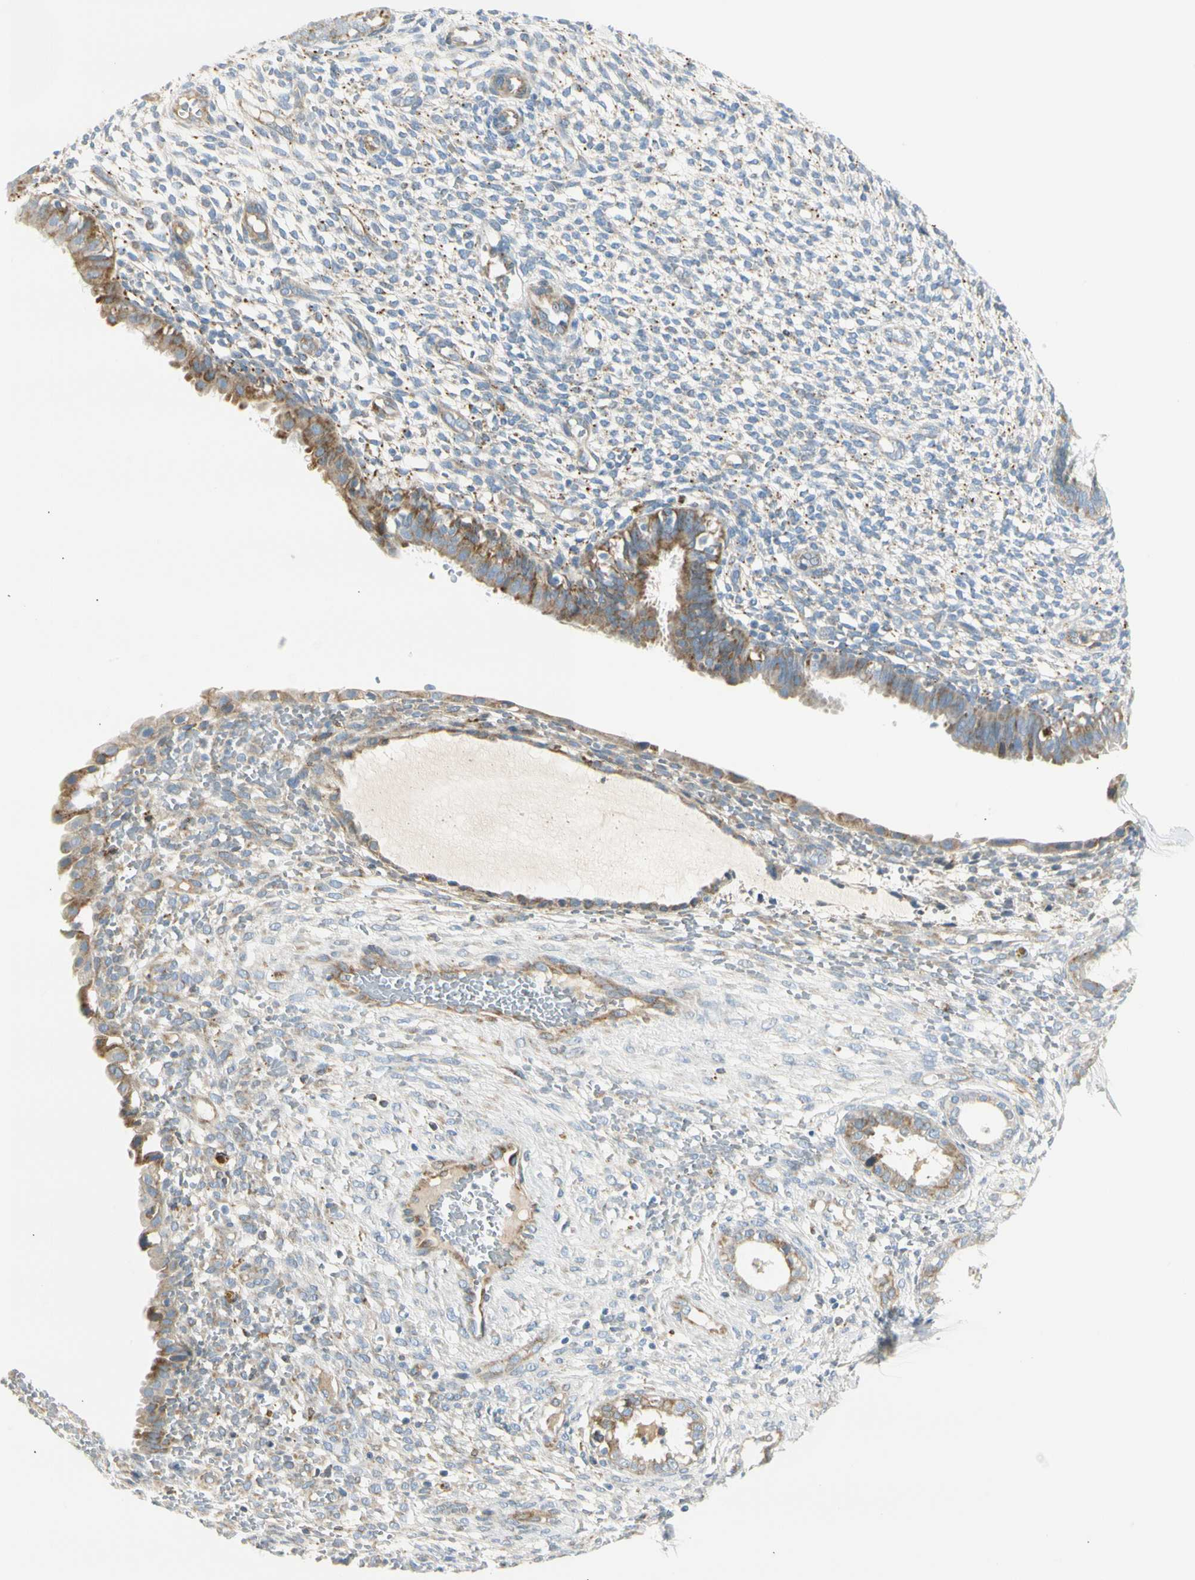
{"staining": {"intensity": "negative", "quantity": "none", "location": "none"}, "tissue": "endometrium", "cell_type": "Cells in endometrial stroma", "image_type": "normal", "snomed": [{"axis": "morphology", "description": "Normal tissue, NOS"}, {"axis": "topography", "description": "Endometrium"}], "caption": "This is an immunohistochemistry (IHC) photomicrograph of unremarkable endometrium. There is no positivity in cells in endometrial stroma.", "gene": "TNFSF11", "patient": {"sex": "female", "age": 61}}